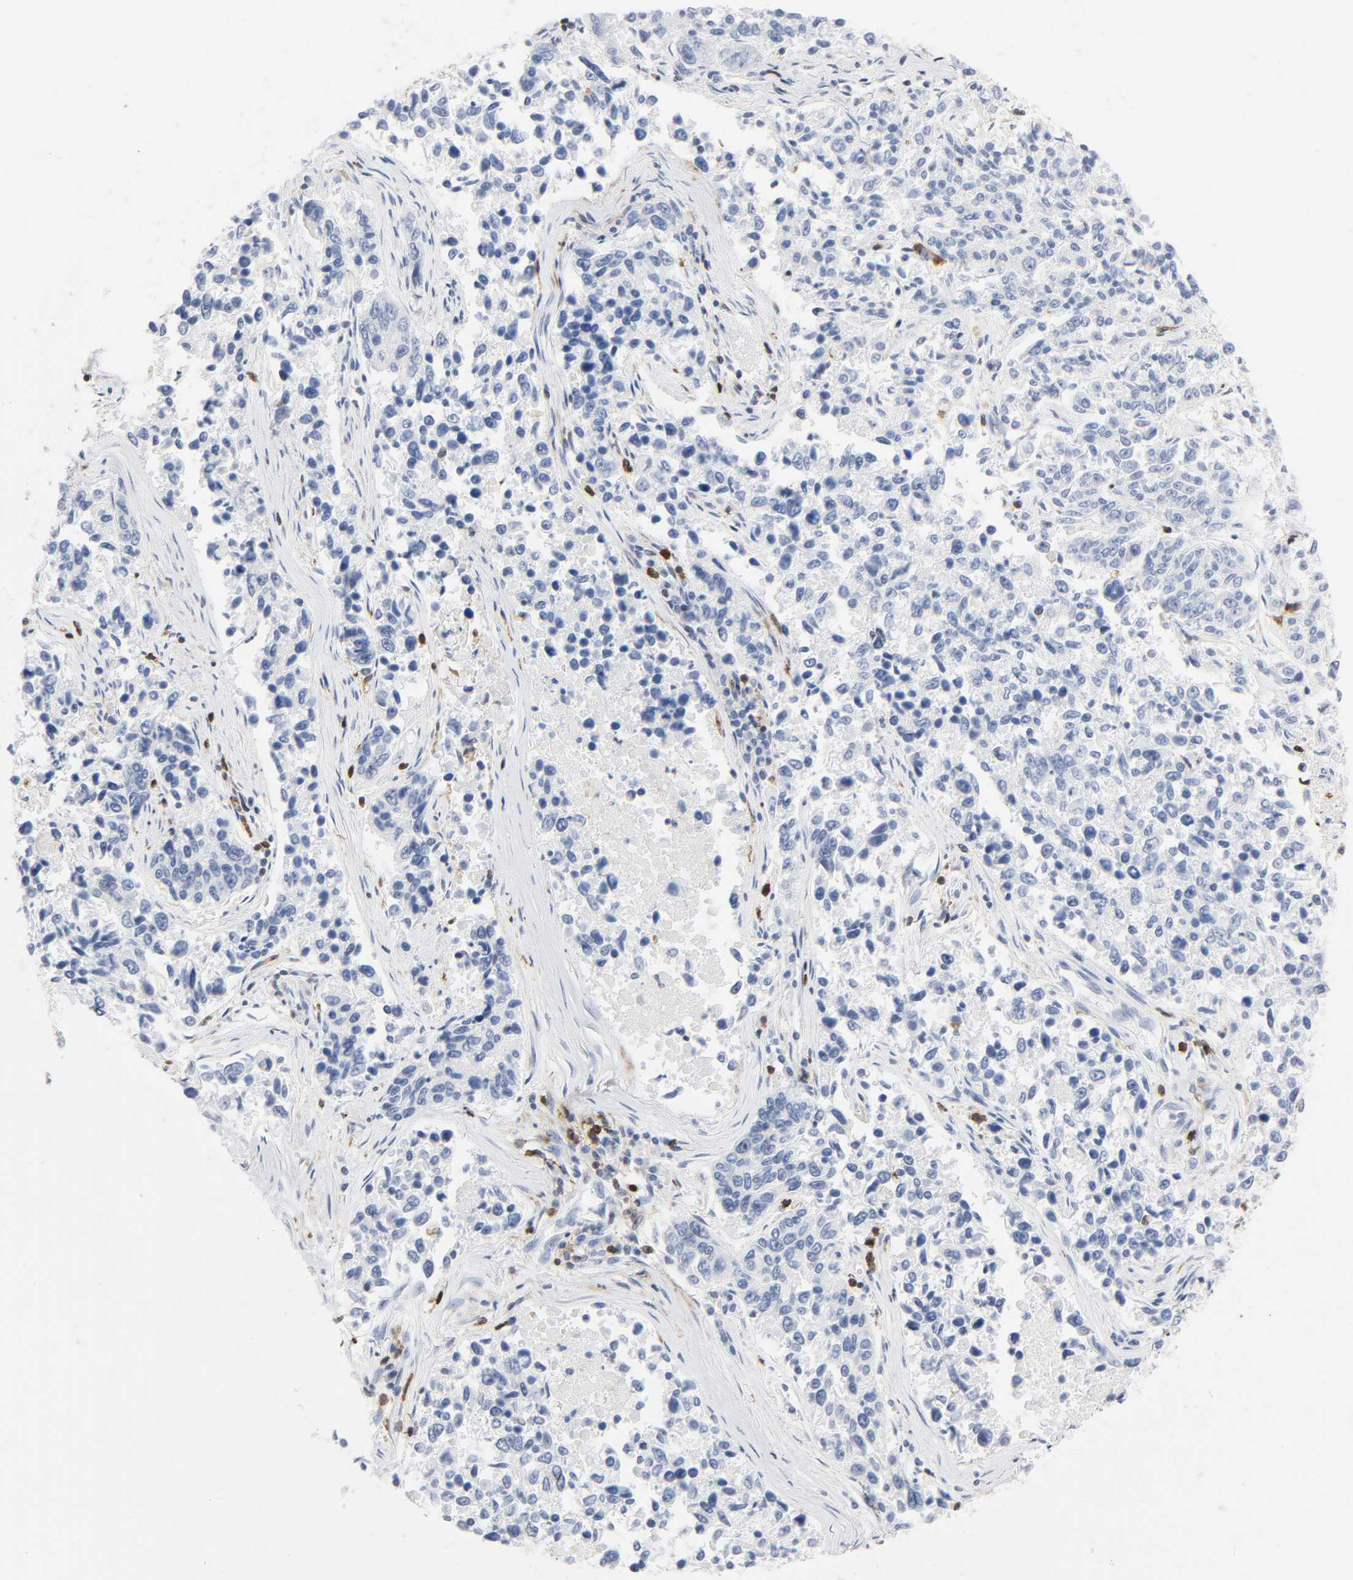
{"staining": {"intensity": "negative", "quantity": "none", "location": "none"}, "tissue": "lung cancer", "cell_type": "Tumor cells", "image_type": "cancer", "snomed": [{"axis": "morphology", "description": "Adenocarcinoma, NOS"}, {"axis": "topography", "description": "Lung"}], "caption": "This is an immunohistochemistry (IHC) histopathology image of human lung cancer. There is no positivity in tumor cells.", "gene": "WAS", "patient": {"sex": "male", "age": 84}}